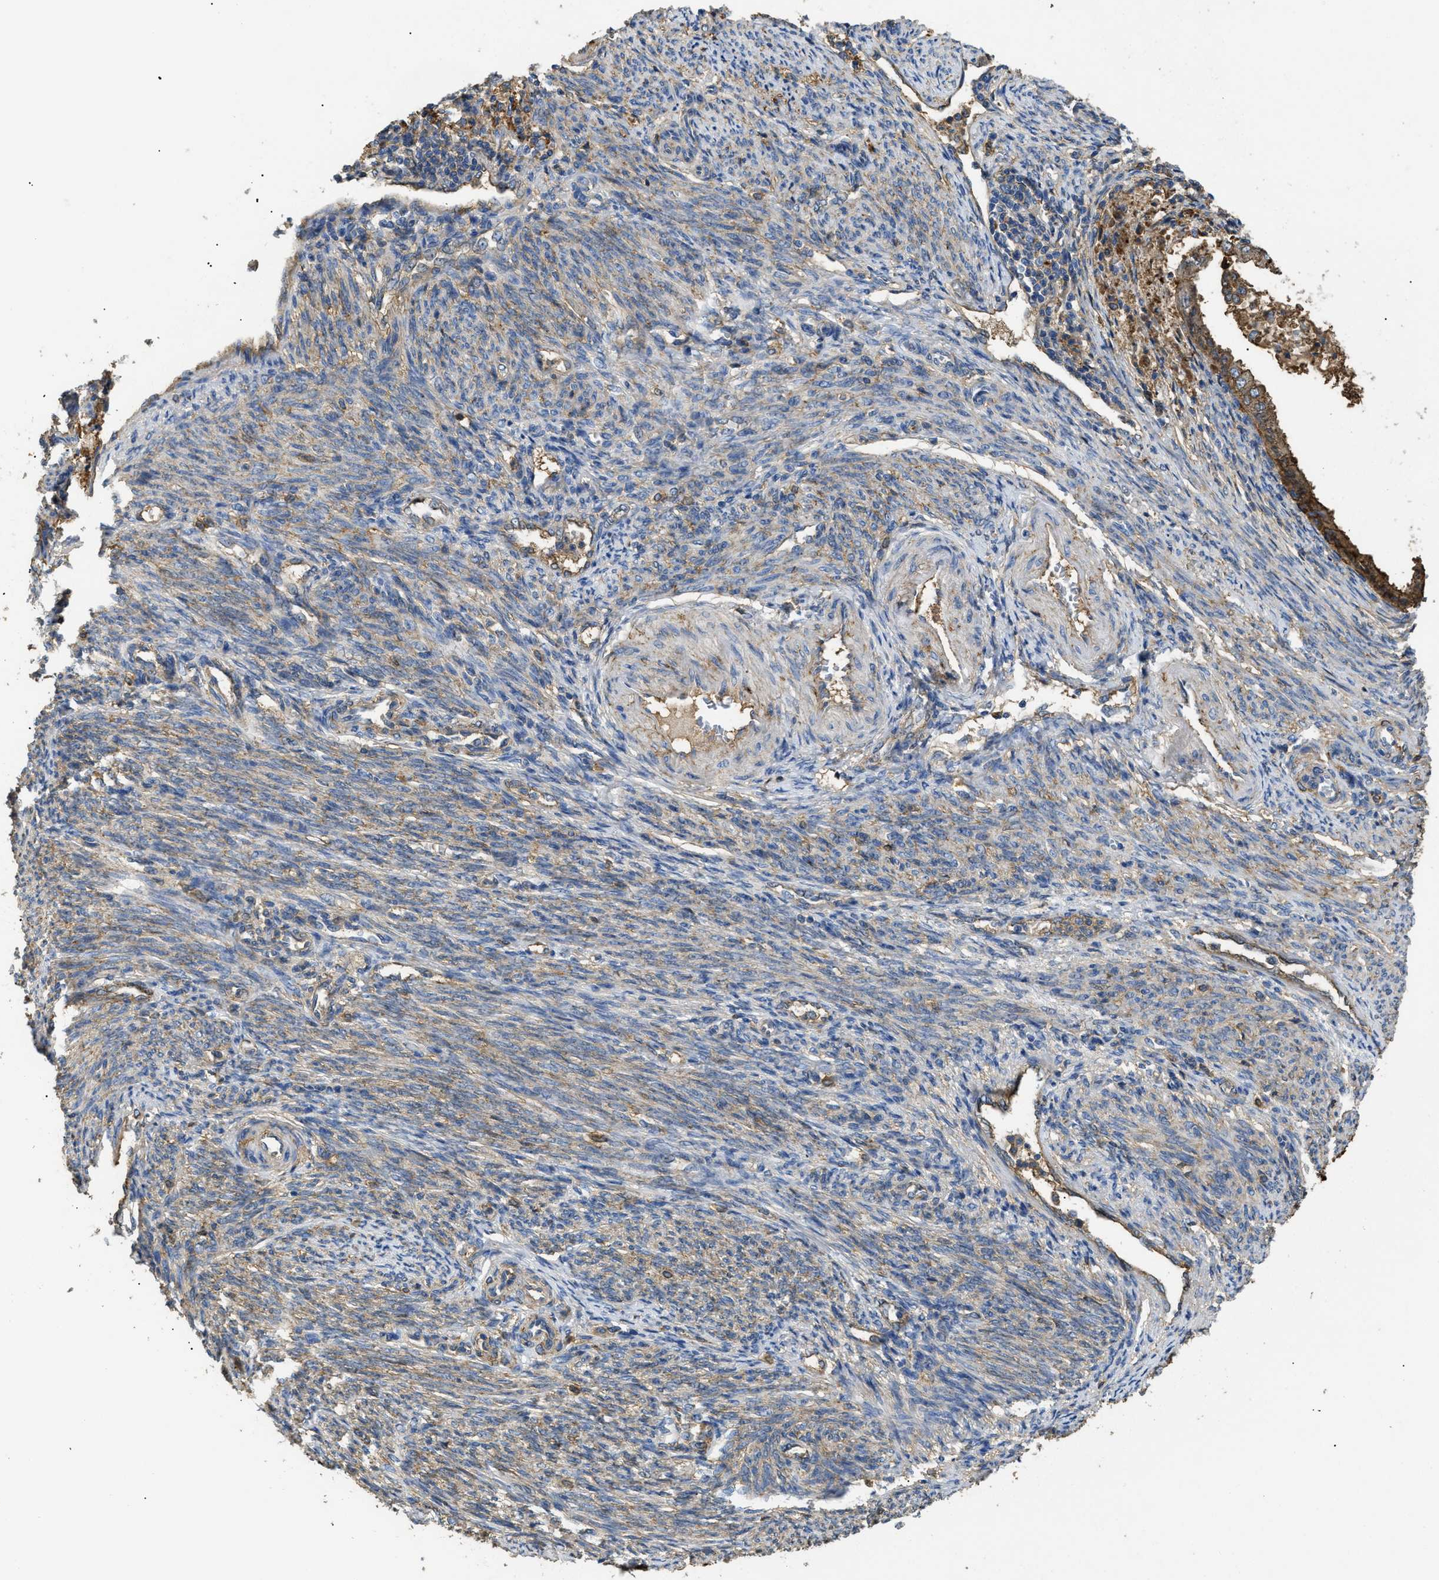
{"staining": {"intensity": "moderate", "quantity": ">75%", "location": "cytoplasmic/membranous"}, "tissue": "endometrial cancer", "cell_type": "Tumor cells", "image_type": "cancer", "snomed": [{"axis": "morphology", "description": "Adenocarcinoma, NOS"}, {"axis": "topography", "description": "Endometrium"}], "caption": "Brown immunohistochemical staining in endometrial adenocarcinoma demonstrates moderate cytoplasmic/membranous staining in approximately >75% of tumor cells.", "gene": "ANXA4", "patient": {"sex": "female", "age": 58}}